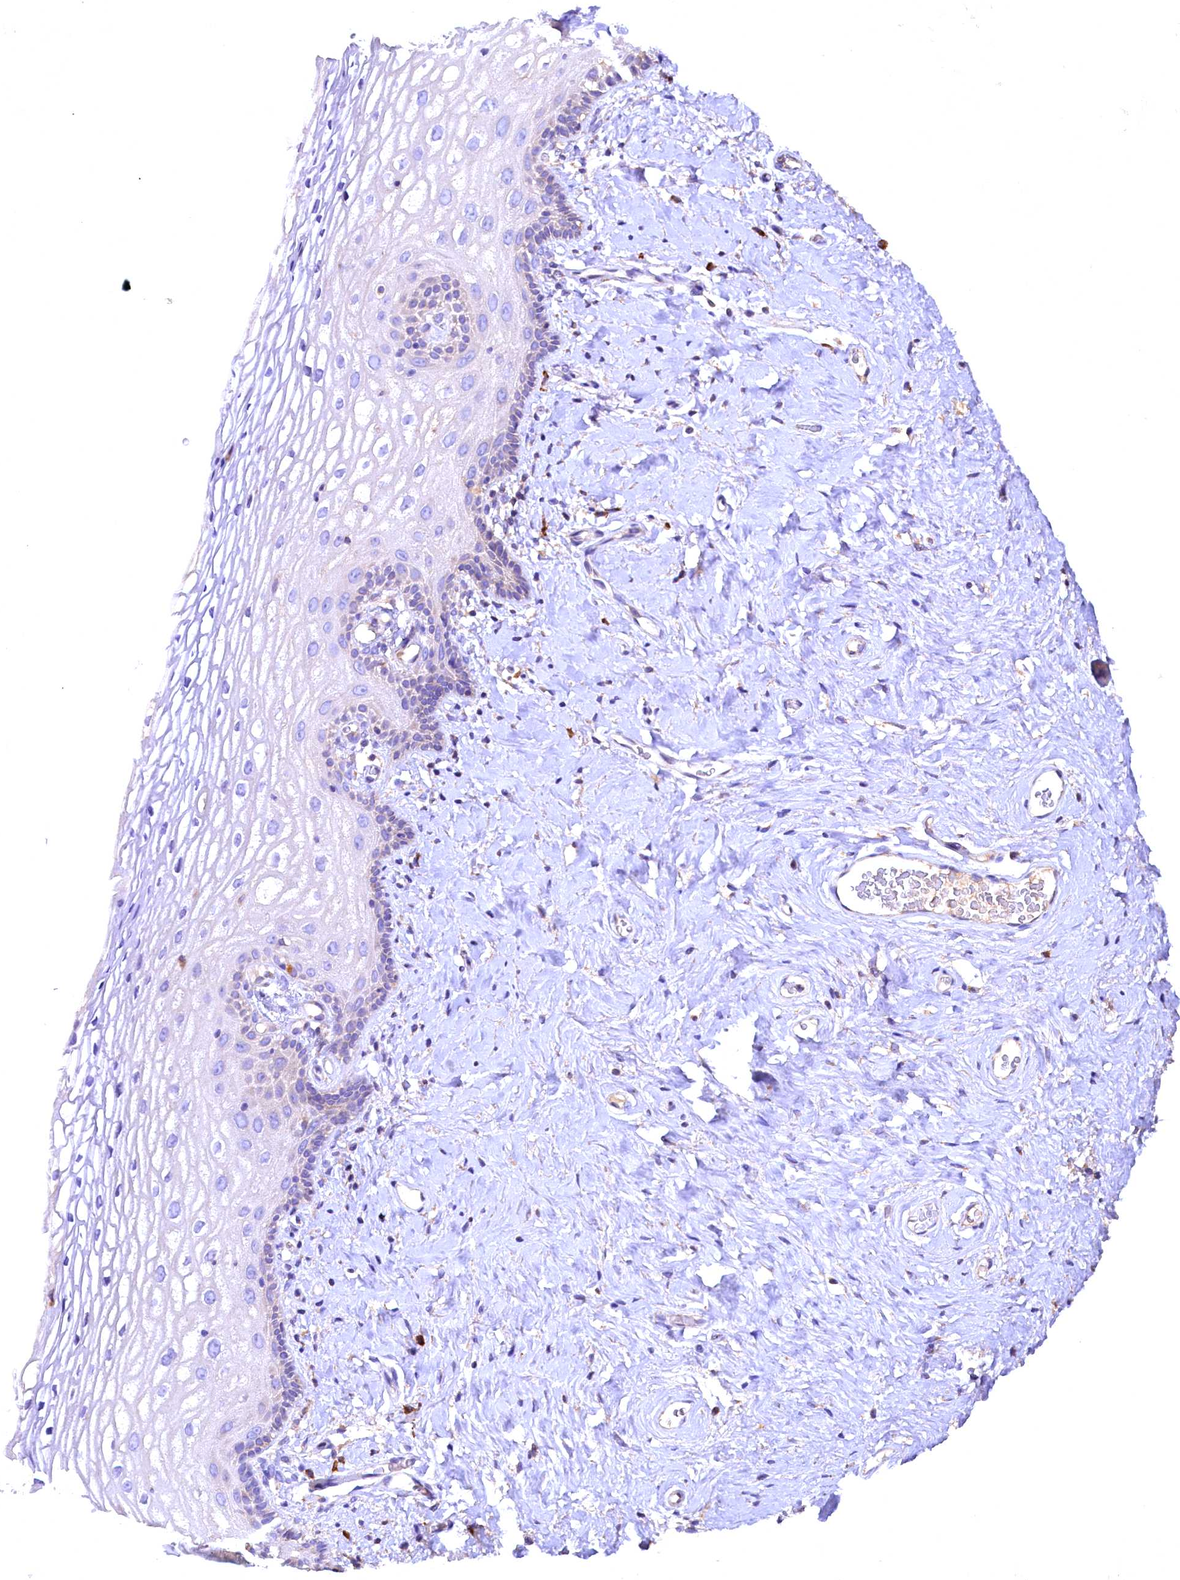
{"staining": {"intensity": "negative", "quantity": "none", "location": "none"}, "tissue": "vagina", "cell_type": "Squamous epithelial cells", "image_type": "normal", "snomed": [{"axis": "morphology", "description": "Normal tissue, NOS"}, {"axis": "morphology", "description": "Adenocarcinoma, NOS"}, {"axis": "topography", "description": "Rectum"}, {"axis": "topography", "description": "Vagina"}], "caption": "Immunohistochemical staining of normal human vagina exhibits no significant expression in squamous epithelial cells.", "gene": "ENKD1", "patient": {"sex": "female", "age": 71}}